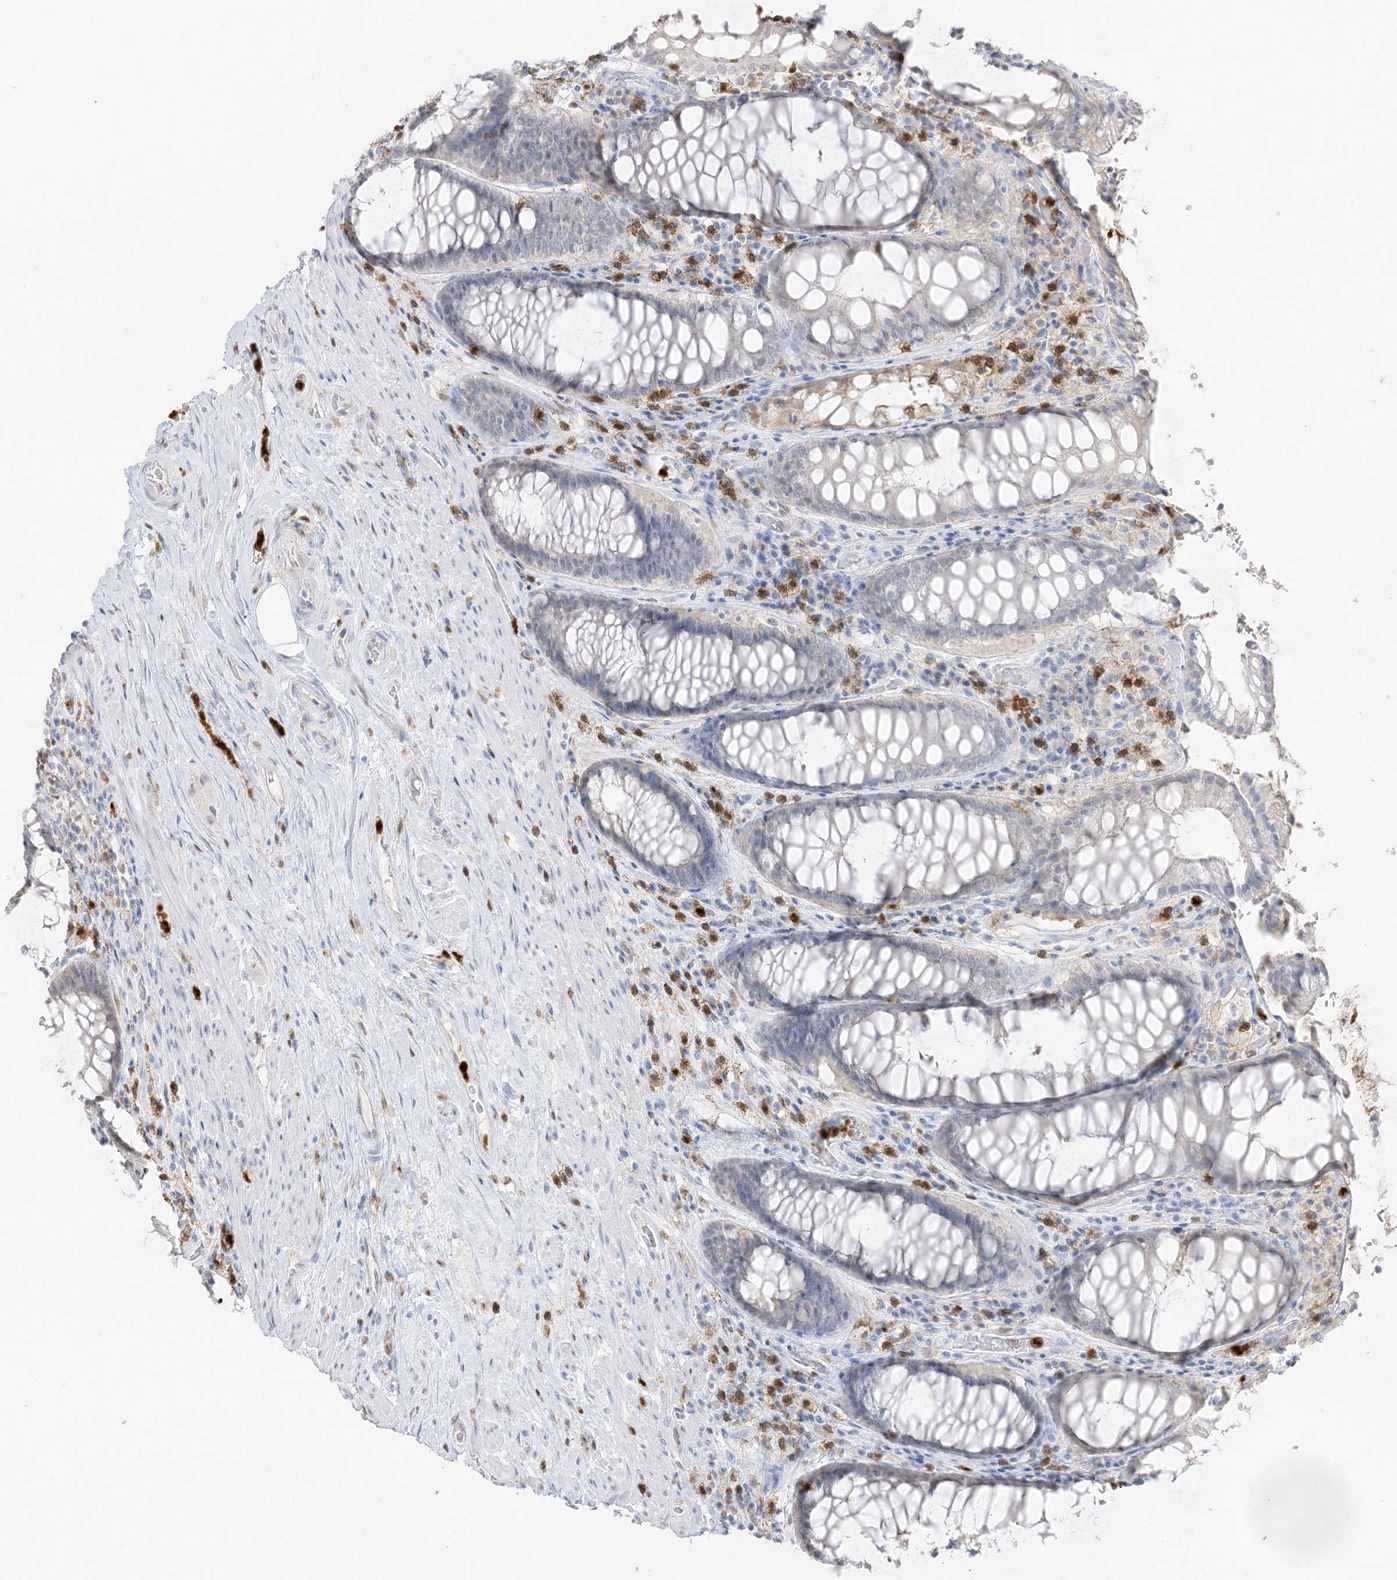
{"staining": {"intensity": "negative", "quantity": "none", "location": "none"}, "tissue": "rectum", "cell_type": "Glandular cells", "image_type": "normal", "snomed": [{"axis": "morphology", "description": "Normal tissue, NOS"}, {"axis": "topography", "description": "Rectum"}], "caption": "Glandular cells show no significant protein positivity in benign rectum.", "gene": "GCA", "patient": {"sex": "male", "age": 64}}